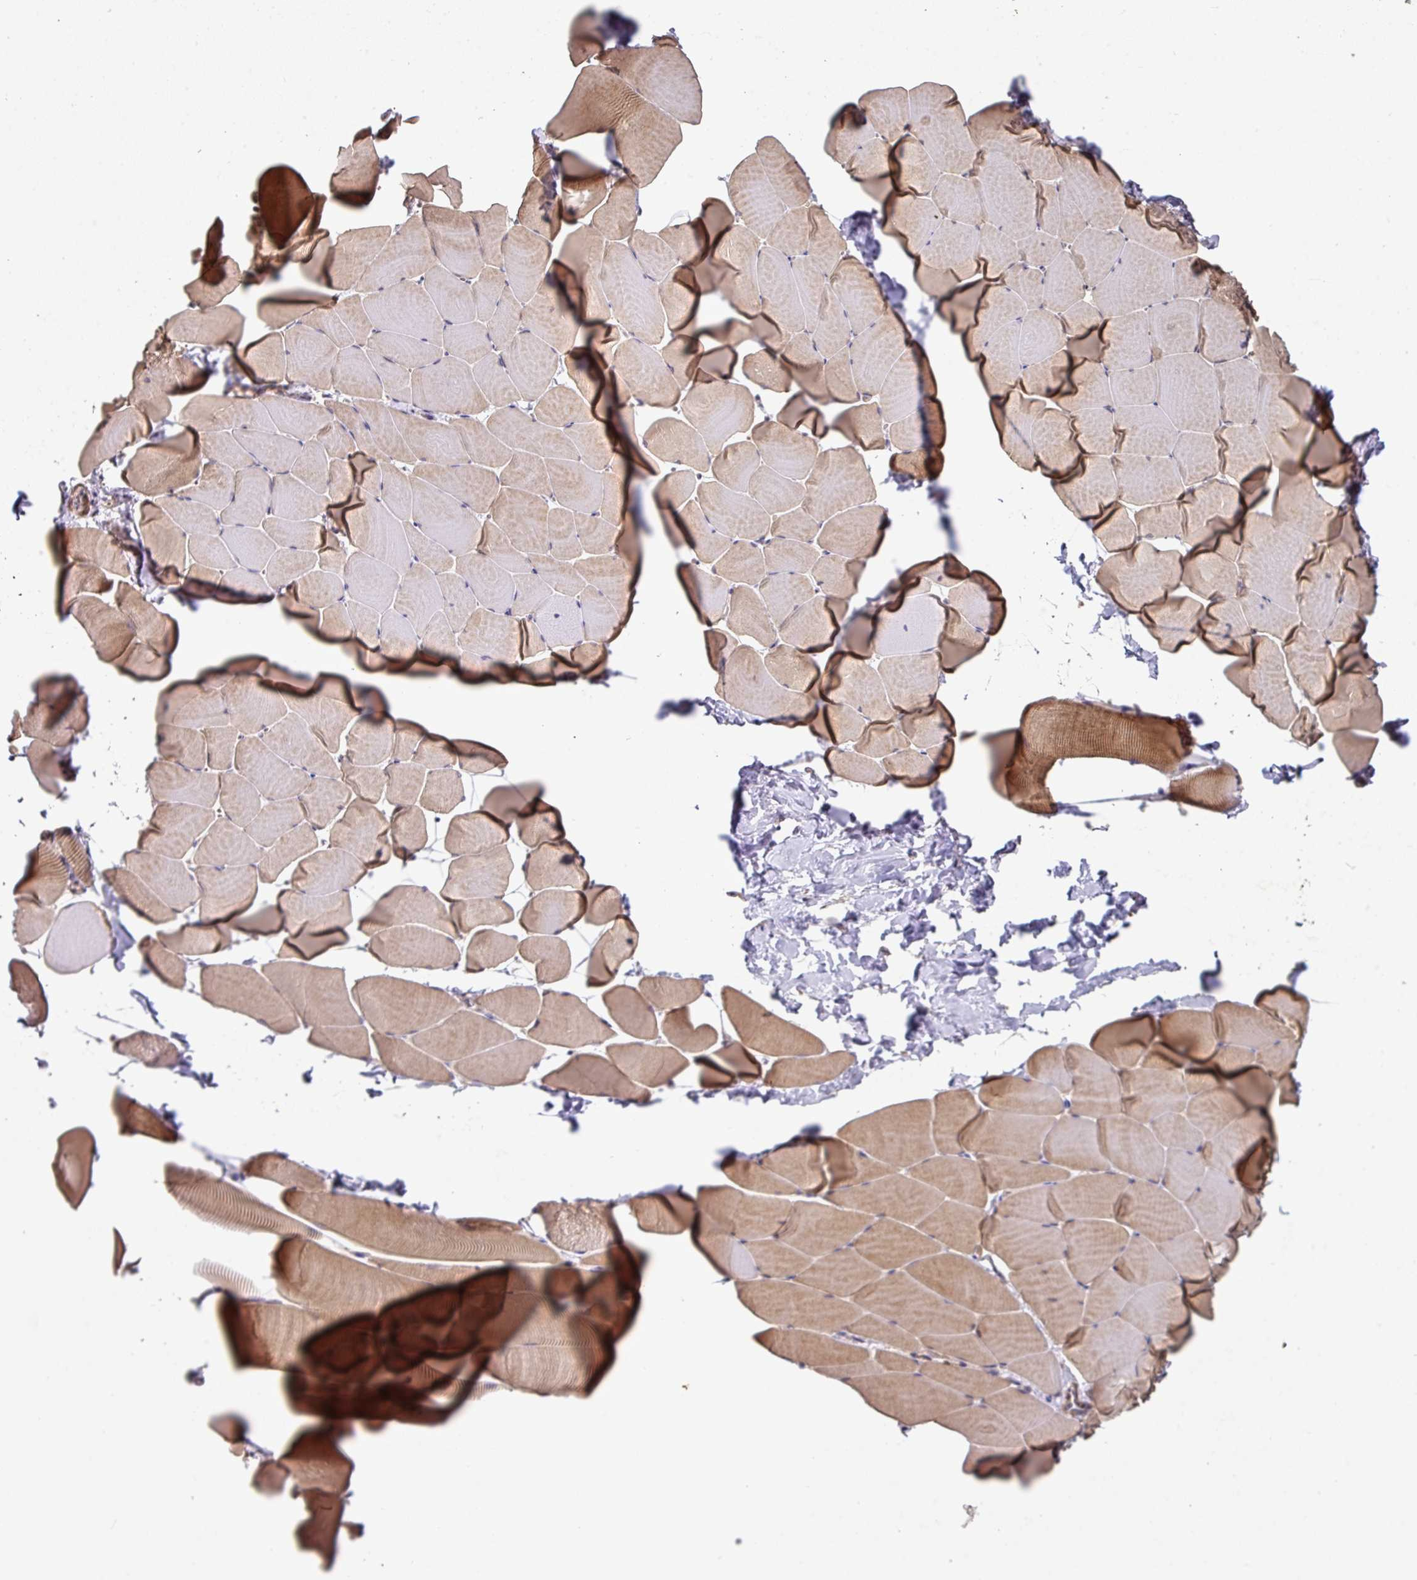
{"staining": {"intensity": "weak", "quantity": "25%-75%", "location": "cytoplasmic/membranous"}, "tissue": "skeletal muscle", "cell_type": "Myocytes", "image_type": "normal", "snomed": [{"axis": "morphology", "description": "Normal tissue, NOS"}, {"axis": "topography", "description": "Skeletal muscle"}], "caption": "Skeletal muscle was stained to show a protein in brown. There is low levels of weak cytoplasmic/membranous expression in approximately 25%-75% of myocytes. The staining is performed using DAB brown chromogen to label protein expression. The nuclei are counter-stained blue using hematoxylin.", "gene": "ACVR2B", "patient": {"sex": "male", "age": 25}}